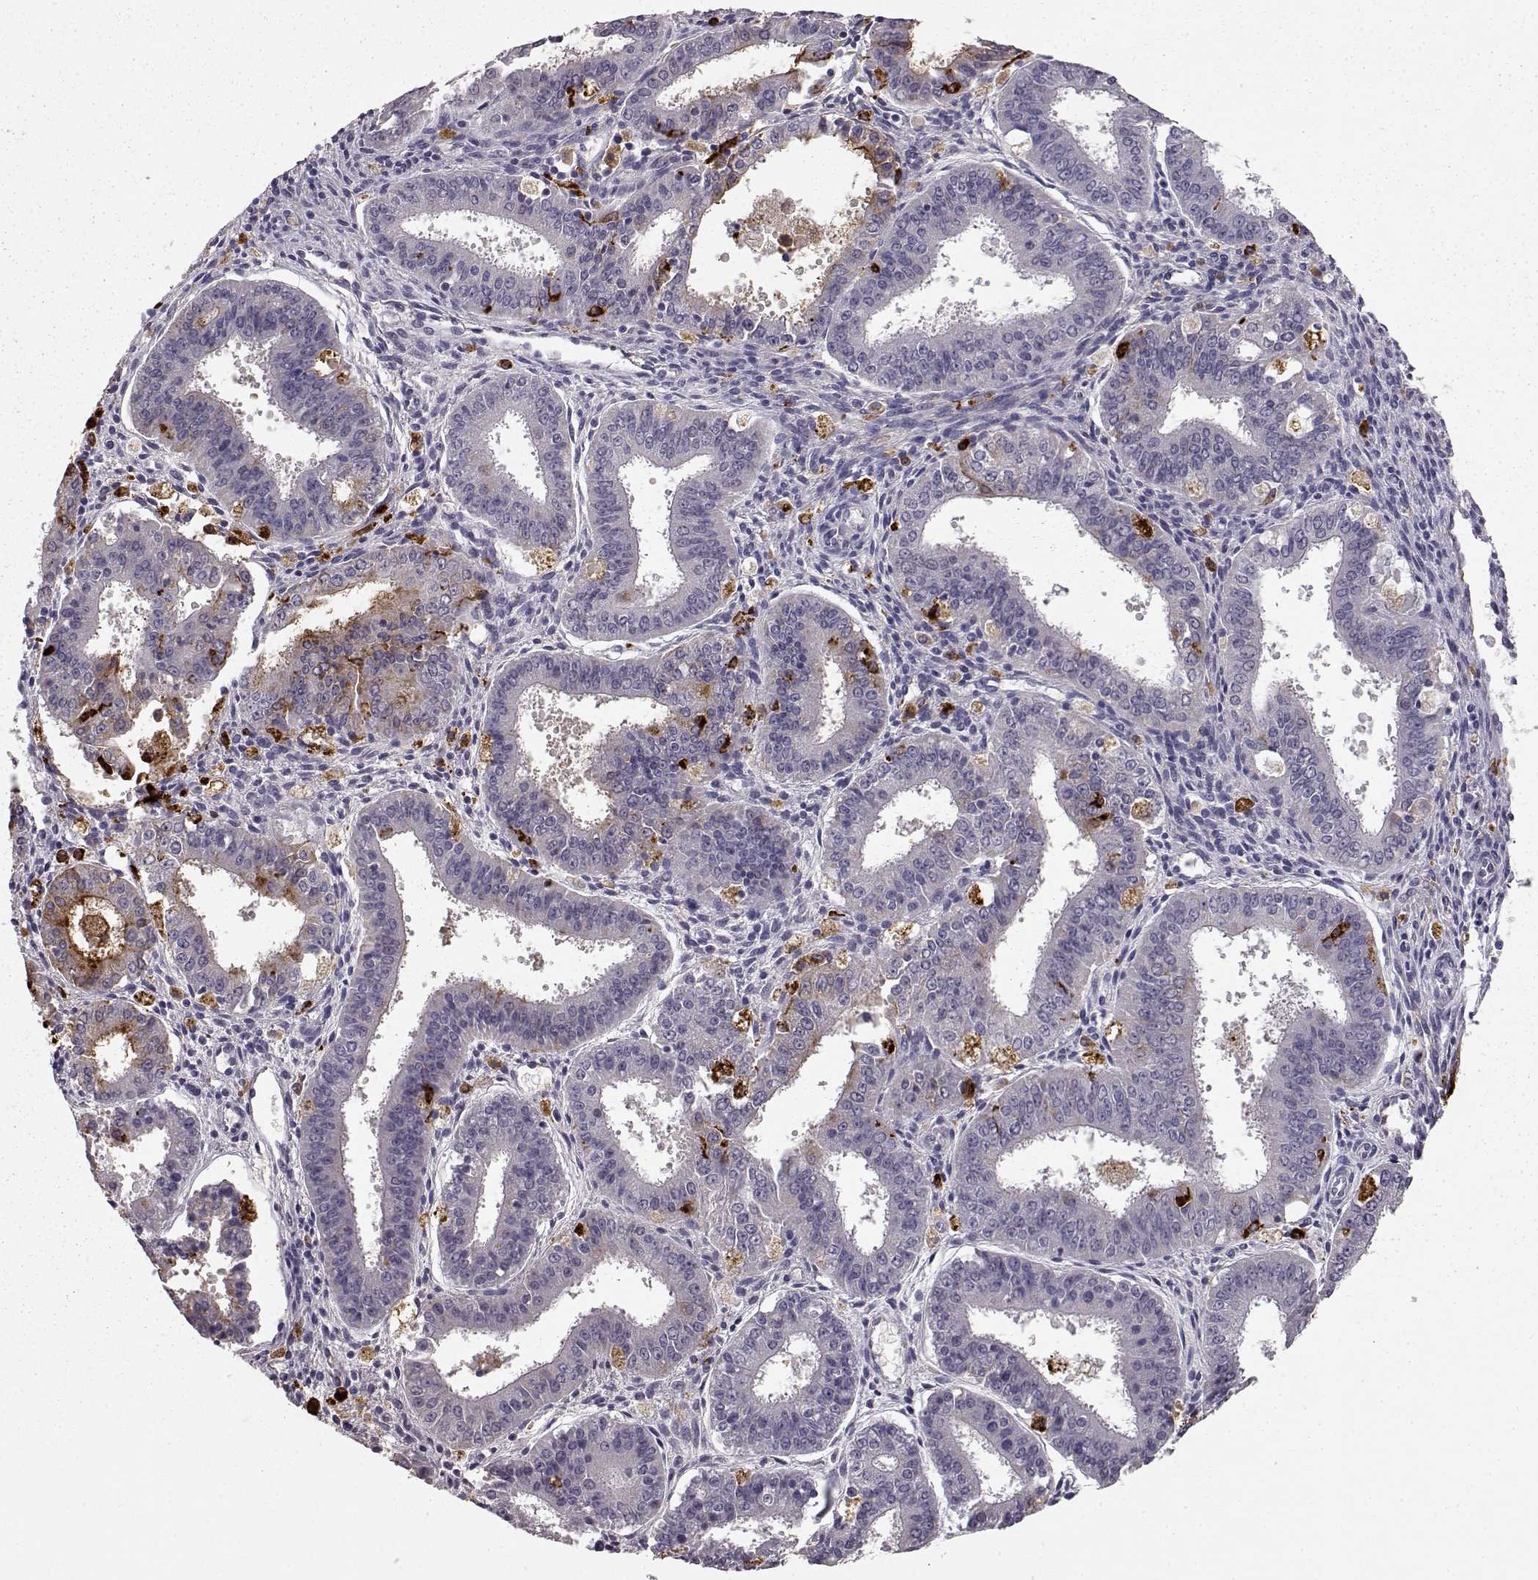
{"staining": {"intensity": "negative", "quantity": "none", "location": "none"}, "tissue": "ovarian cancer", "cell_type": "Tumor cells", "image_type": "cancer", "snomed": [{"axis": "morphology", "description": "Carcinoma, endometroid"}, {"axis": "topography", "description": "Ovary"}], "caption": "High power microscopy micrograph of an immunohistochemistry (IHC) image of endometroid carcinoma (ovarian), revealing no significant staining in tumor cells.", "gene": "CCNF", "patient": {"sex": "female", "age": 42}}